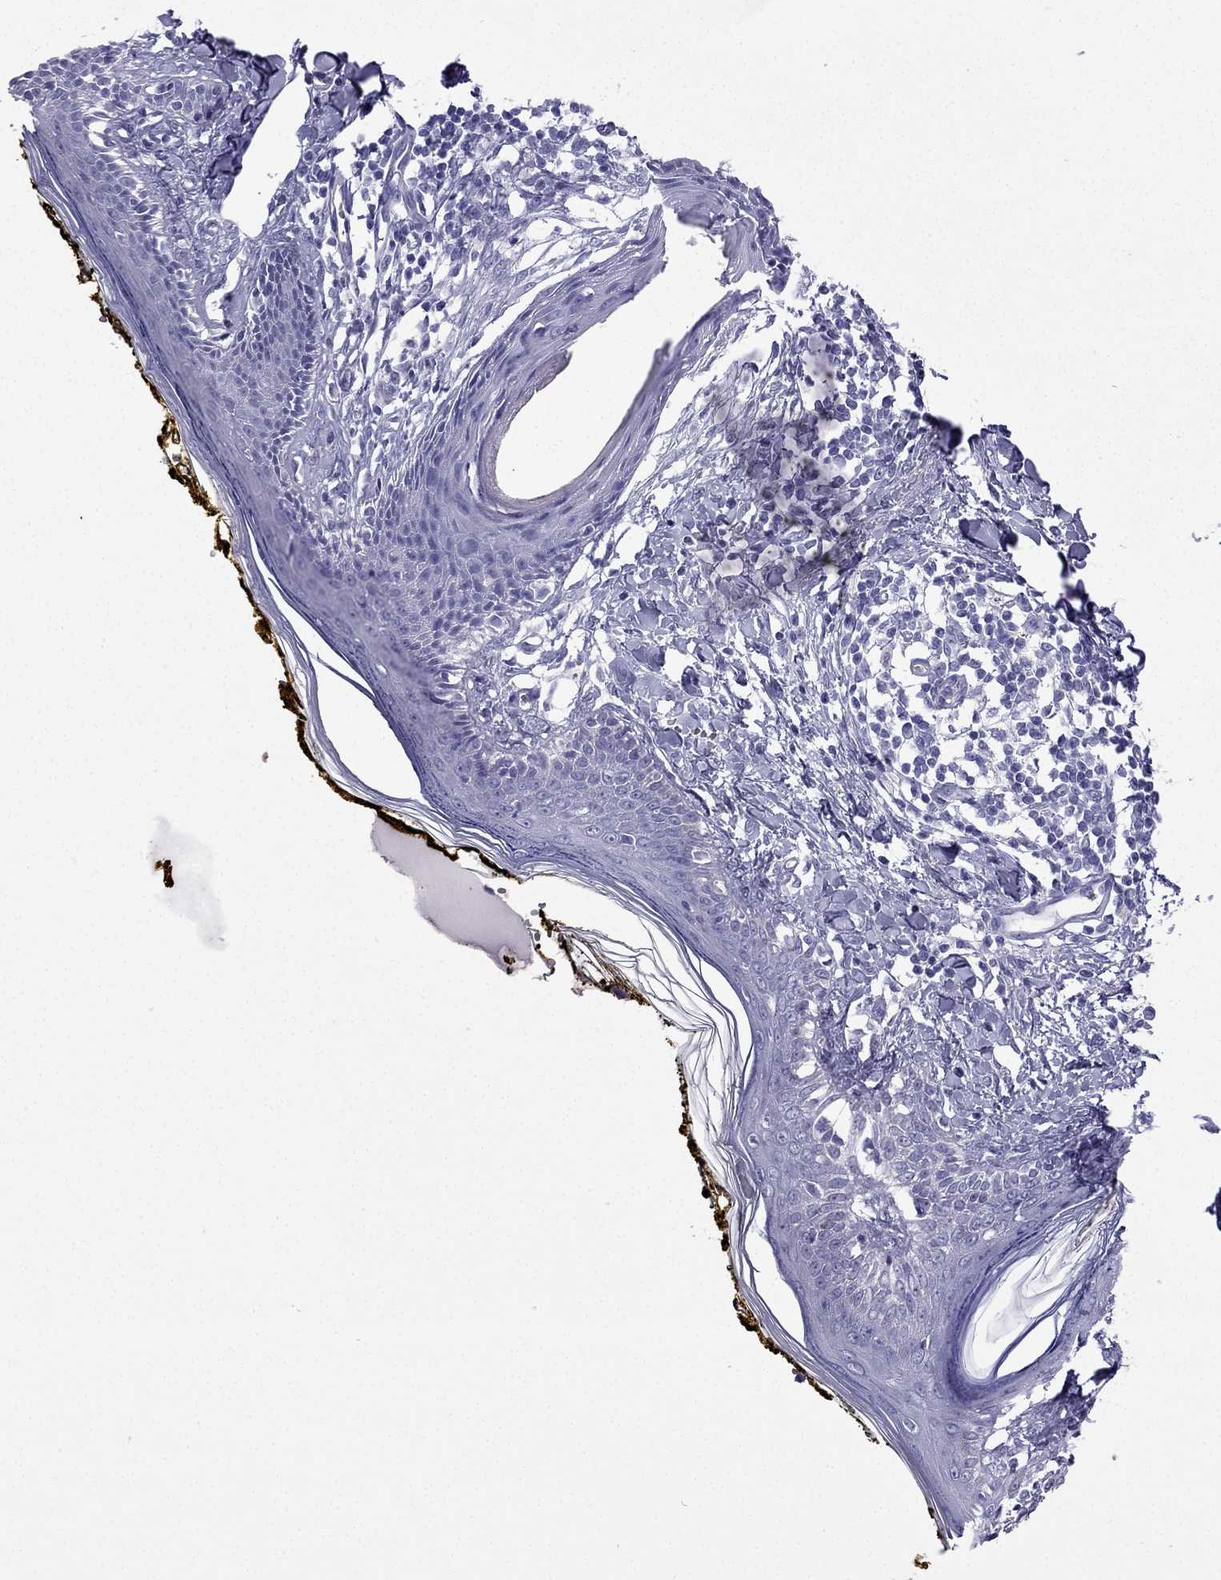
{"staining": {"intensity": "negative", "quantity": "none", "location": "none"}, "tissue": "skin", "cell_type": "Fibroblasts", "image_type": "normal", "snomed": [{"axis": "morphology", "description": "Normal tissue, NOS"}, {"axis": "topography", "description": "Skin"}], "caption": "This is a photomicrograph of IHC staining of normal skin, which shows no staining in fibroblasts. (Stains: DAB immunohistochemistry (IHC) with hematoxylin counter stain, Microscopy: brightfield microscopy at high magnification).", "gene": "GJA8", "patient": {"sex": "male", "age": 76}}